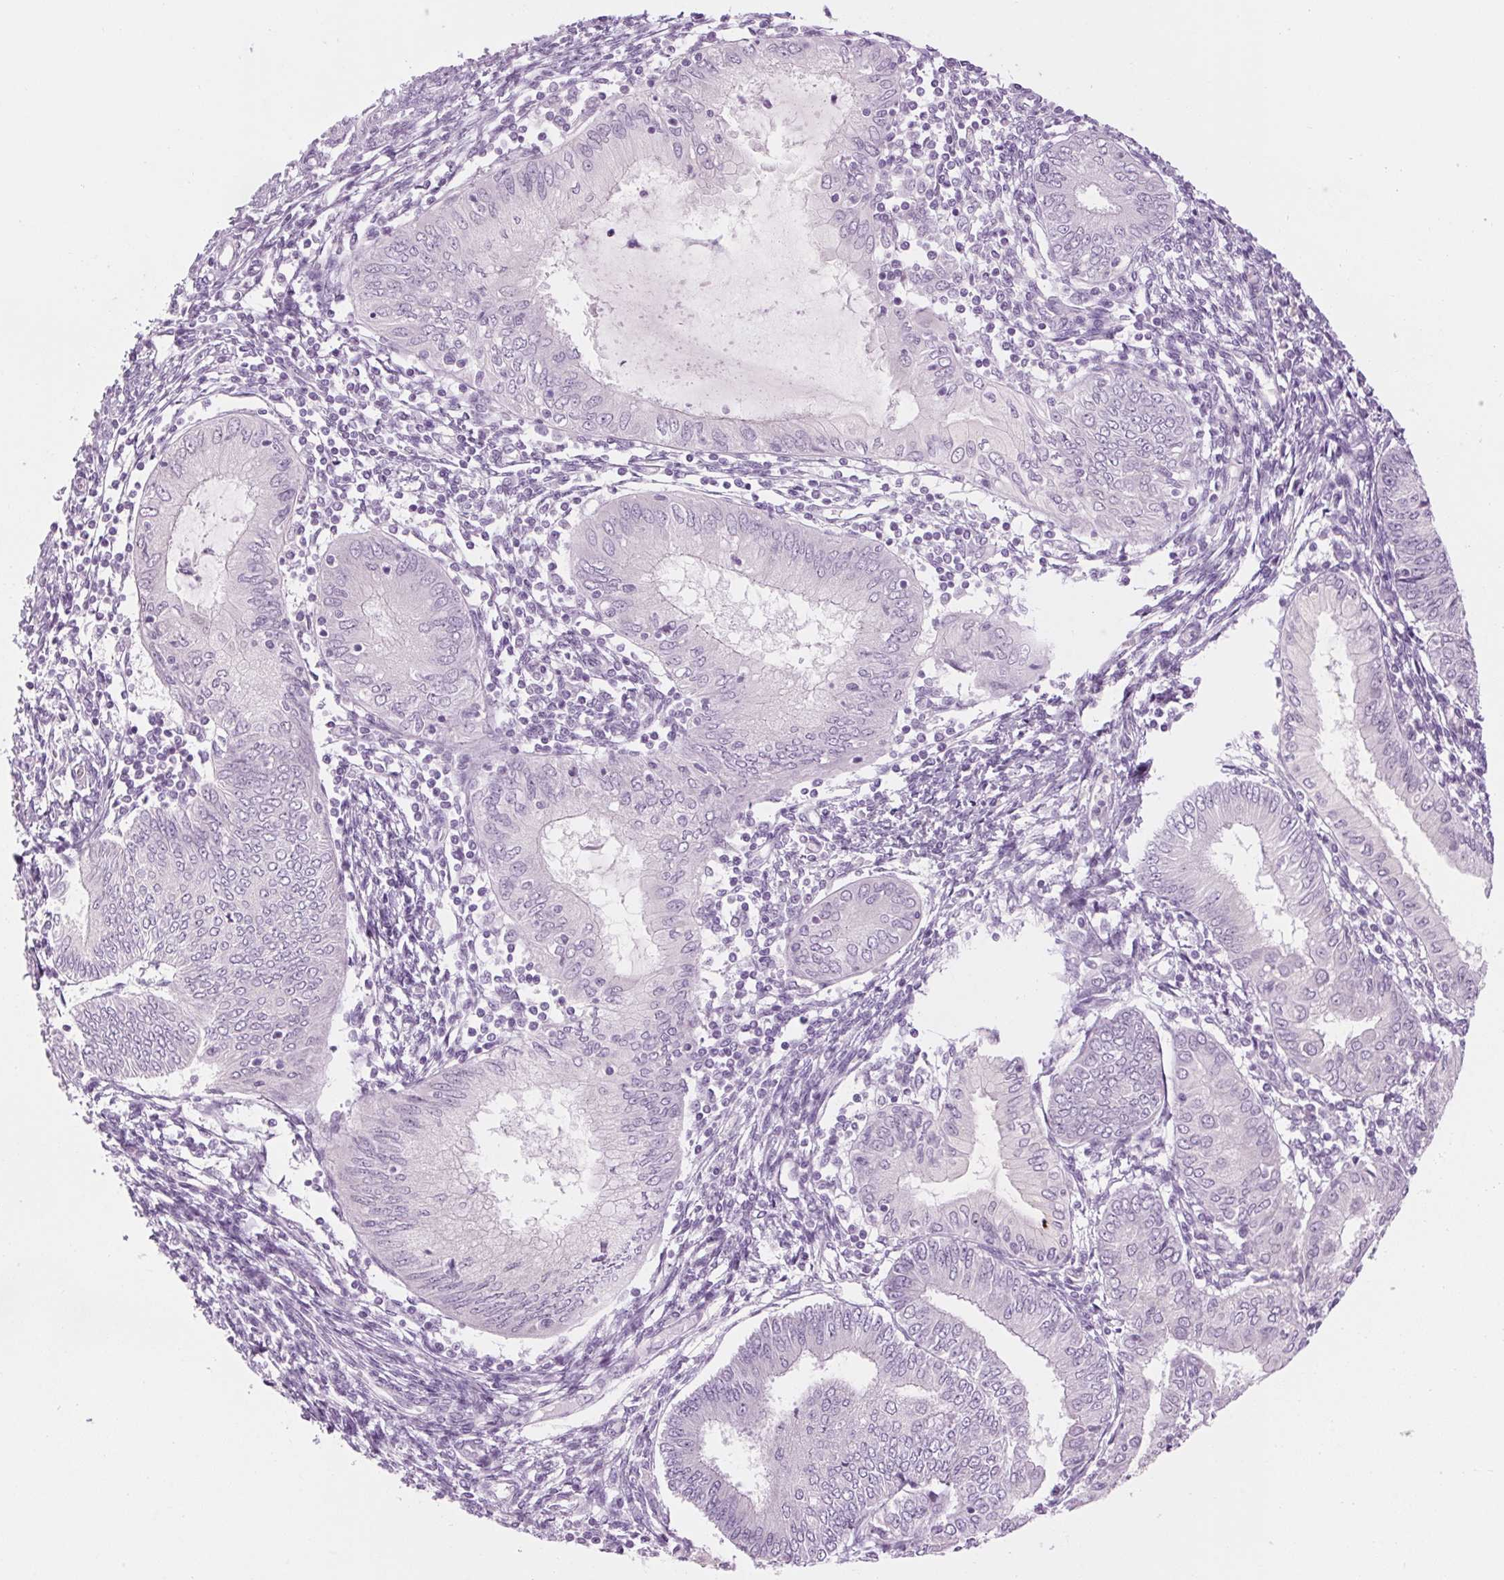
{"staining": {"intensity": "negative", "quantity": "none", "location": "none"}, "tissue": "endometrial cancer", "cell_type": "Tumor cells", "image_type": "cancer", "snomed": [{"axis": "morphology", "description": "Adenocarcinoma, NOS"}, {"axis": "topography", "description": "Endometrium"}], "caption": "Human adenocarcinoma (endometrial) stained for a protein using IHC reveals no staining in tumor cells.", "gene": "RPTN", "patient": {"sex": "female", "age": 68}}